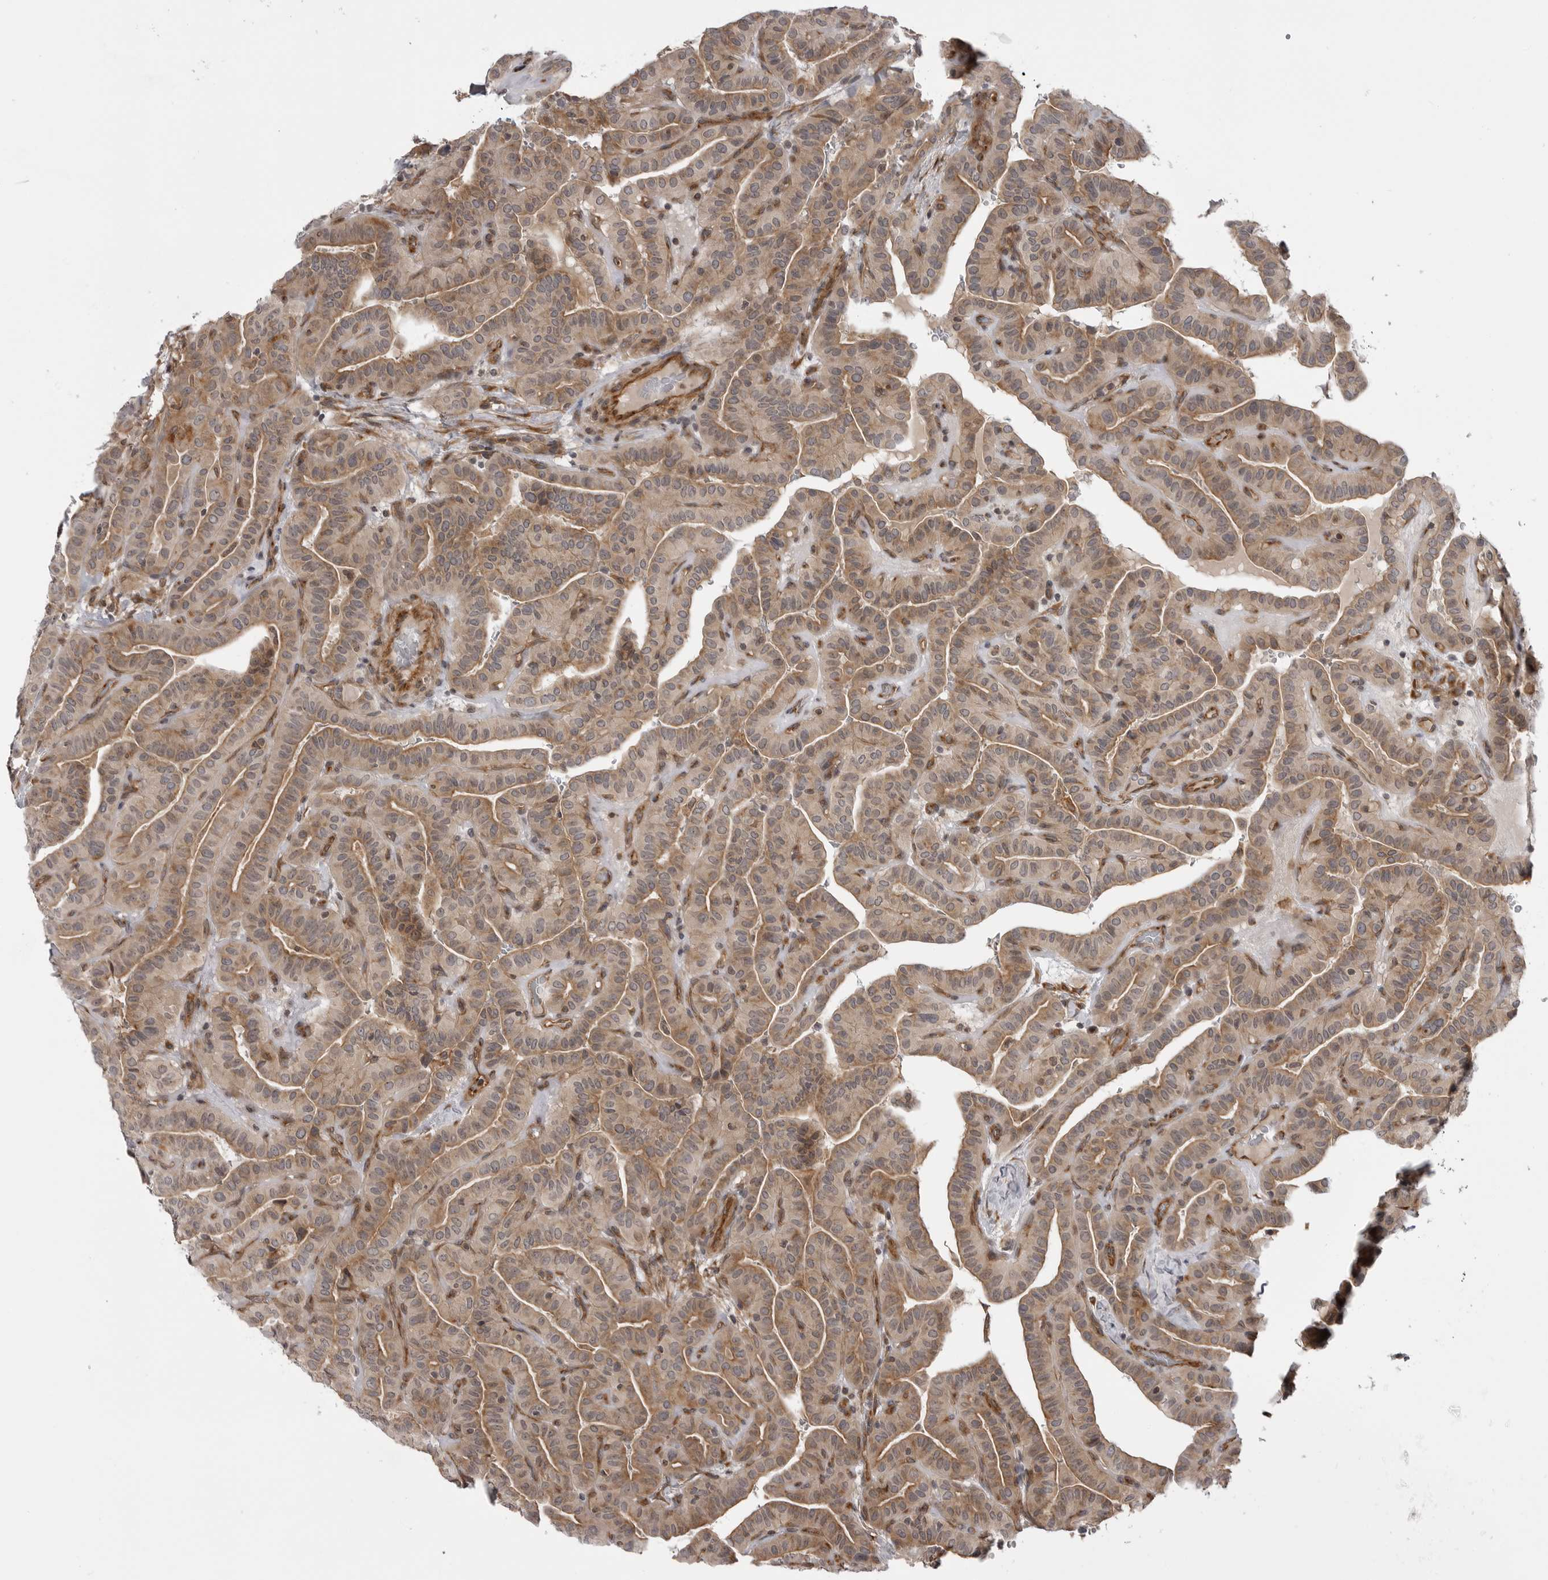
{"staining": {"intensity": "moderate", "quantity": ">75%", "location": "cytoplasmic/membranous"}, "tissue": "thyroid cancer", "cell_type": "Tumor cells", "image_type": "cancer", "snomed": [{"axis": "morphology", "description": "Papillary adenocarcinoma, NOS"}, {"axis": "topography", "description": "Thyroid gland"}], "caption": "Immunohistochemistry micrograph of human thyroid cancer (papillary adenocarcinoma) stained for a protein (brown), which exhibits medium levels of moderate cytoplasmic/membranous expression in about >75% of tumor cells.", "gene": "LRRC45", "patient": {"sex": "male", "age": 77}}